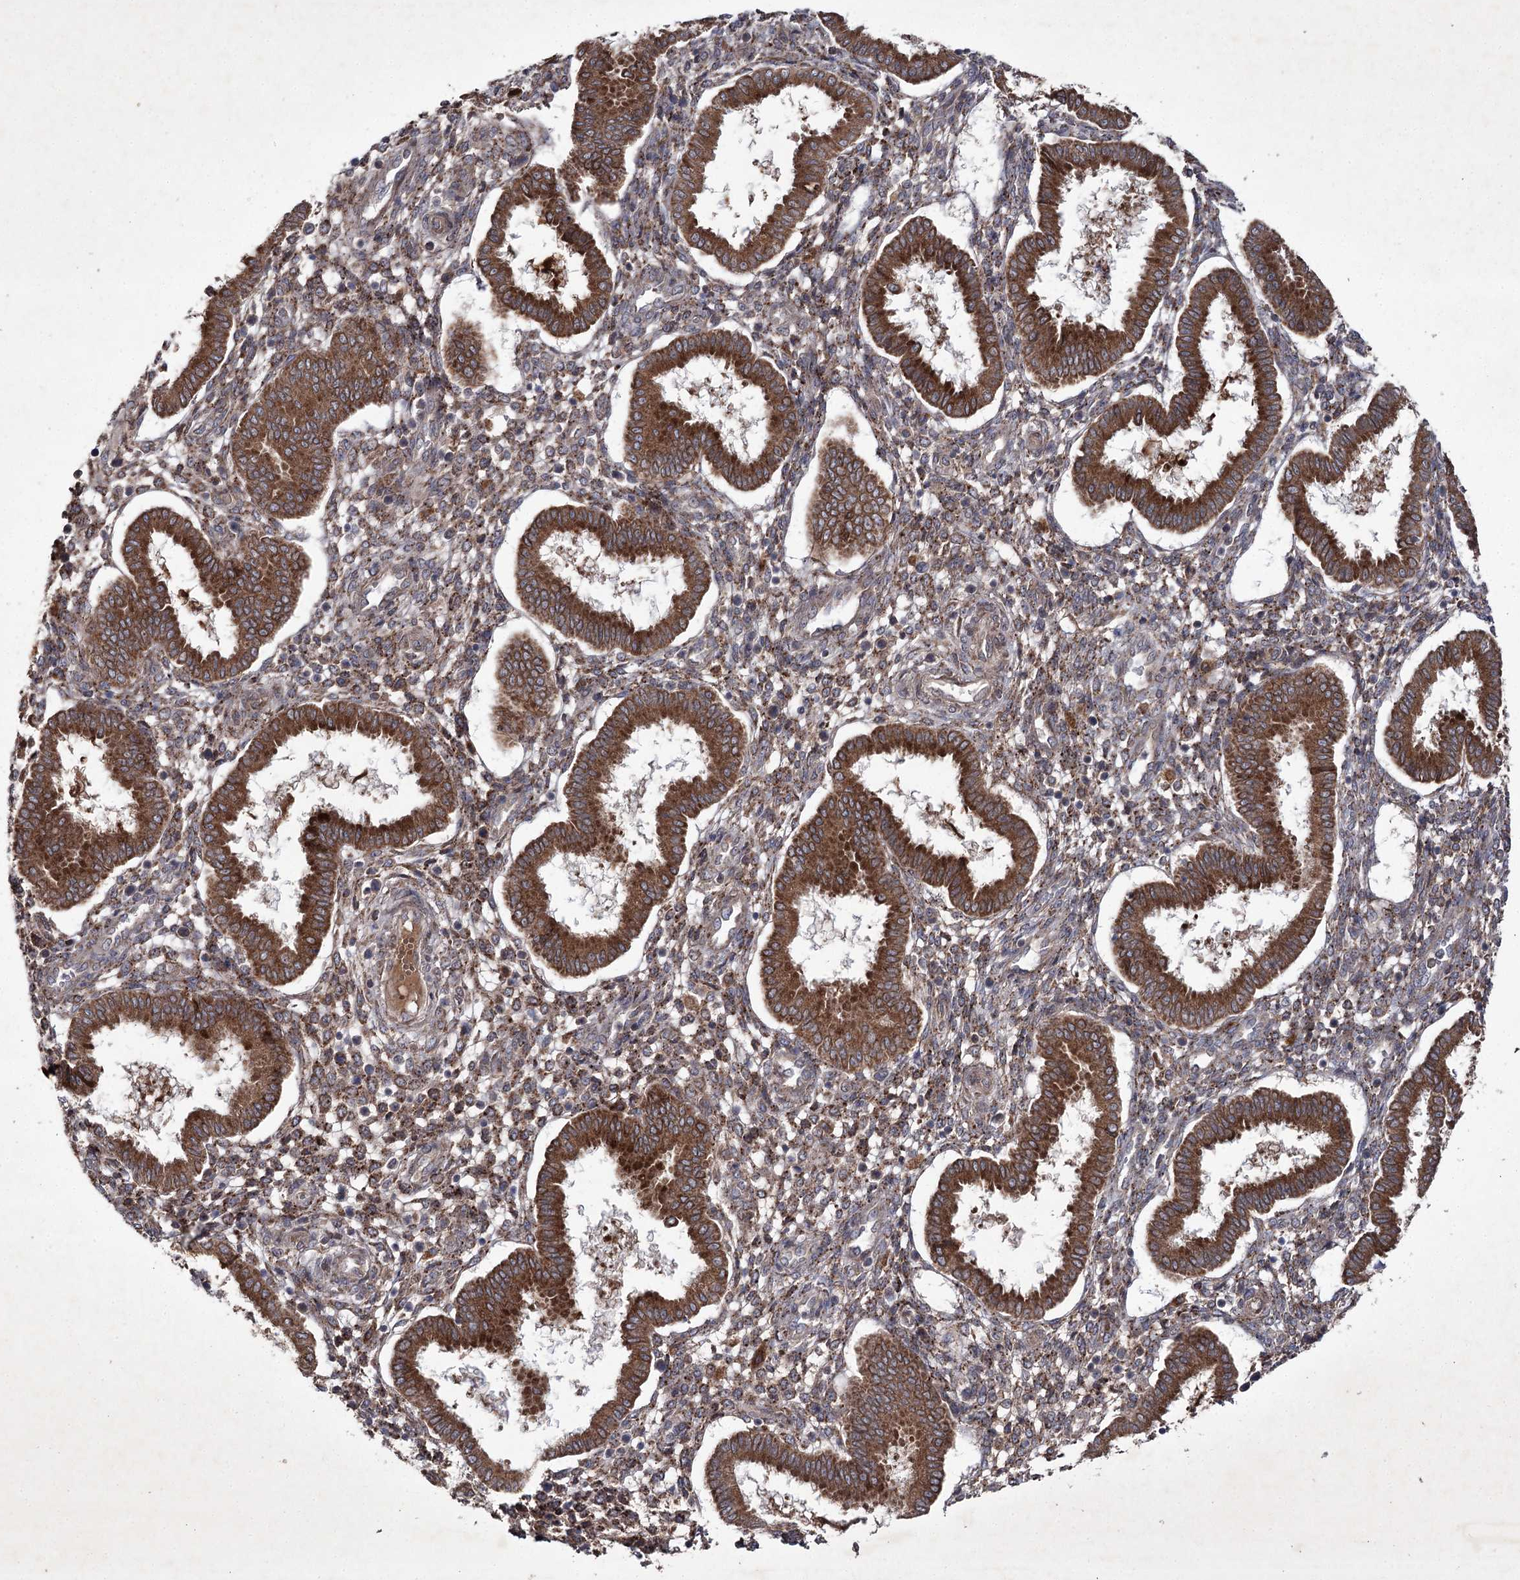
{"staining": {"intensity": "moderate", "quantity": ">75%", "location": "cytoplasmic/membranous"}, "tissue": "endometrium", "cell_type": "Cells in endometrial stroma", "image_type": "normal", "snomed": [{"axis": "morphology", "description": "Normal tissue, NOS"}, {"axis": "topography", "description": "Endometrium"}], "caption": "Immunohistochemistry image of benign human endometrium stained for a protein (brown), which displays medium levels of moderate cytoplasmic/membranous expression in approximately >75% of cells in endometrial stroma.", "gene": "ALG9", "patient": {"sex": "female", "age": 24}}